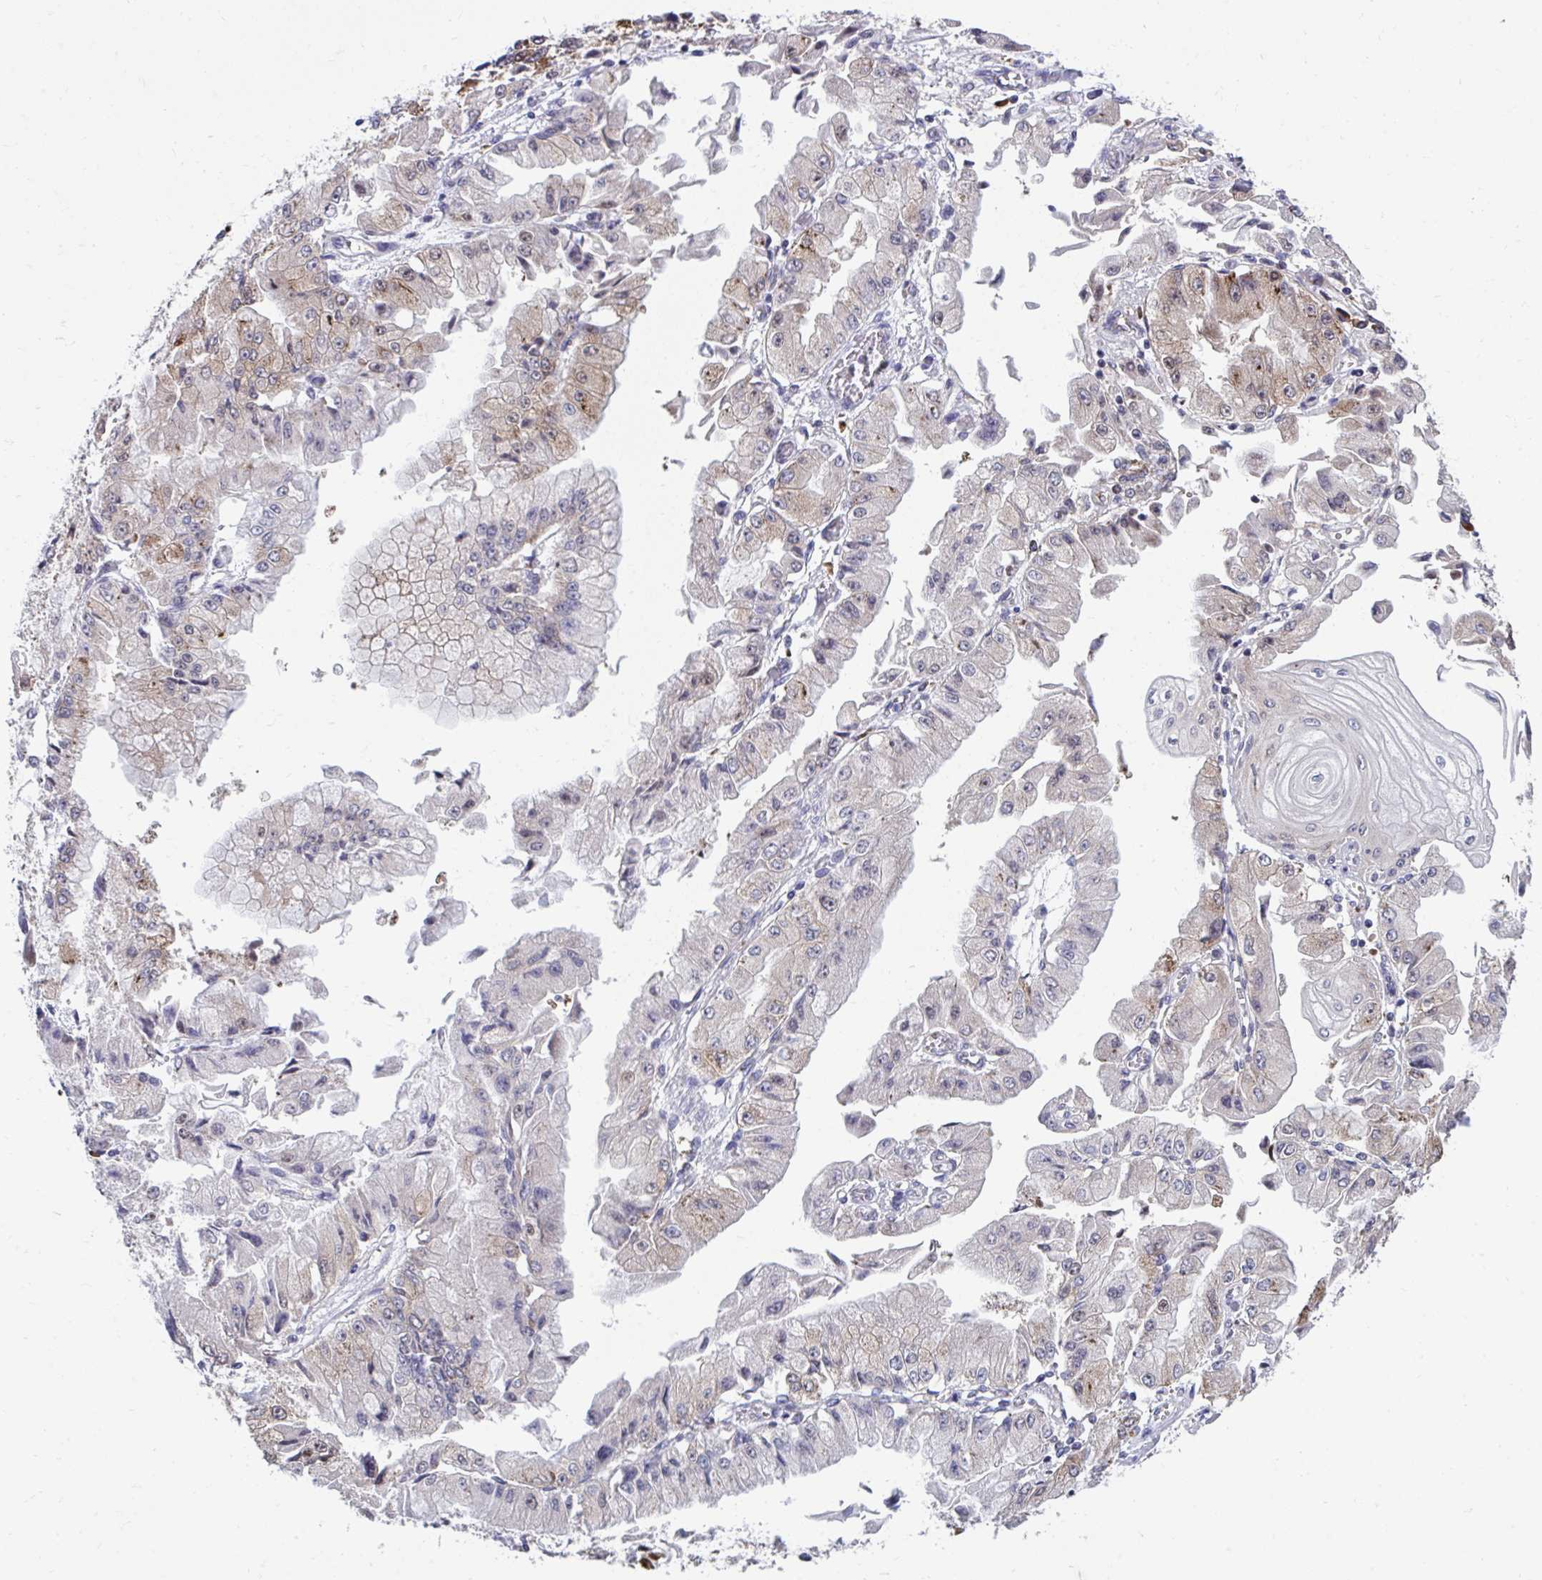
{"staining": {"intensity": "weak", "quantity": "<25%", "location": "cytoplasmic/membranous"}, "tissue": "stomach cancer", "cell_type": "Tumor cells", "image_type": "cancer", "snomed": [{"axis": "morphology", "description": "Adenocarcinoma, NOS"}, {"axis": "topography", "description": "Stomach, upper"}], "caption": "High power microscopy histopathology image of an immunohistochemistry micrograph of stomach adenocarcinoma, revealing no significant staining in tumor cells.", "gene": "SELENON", "patient": {"sex": "female", "age": 74}}